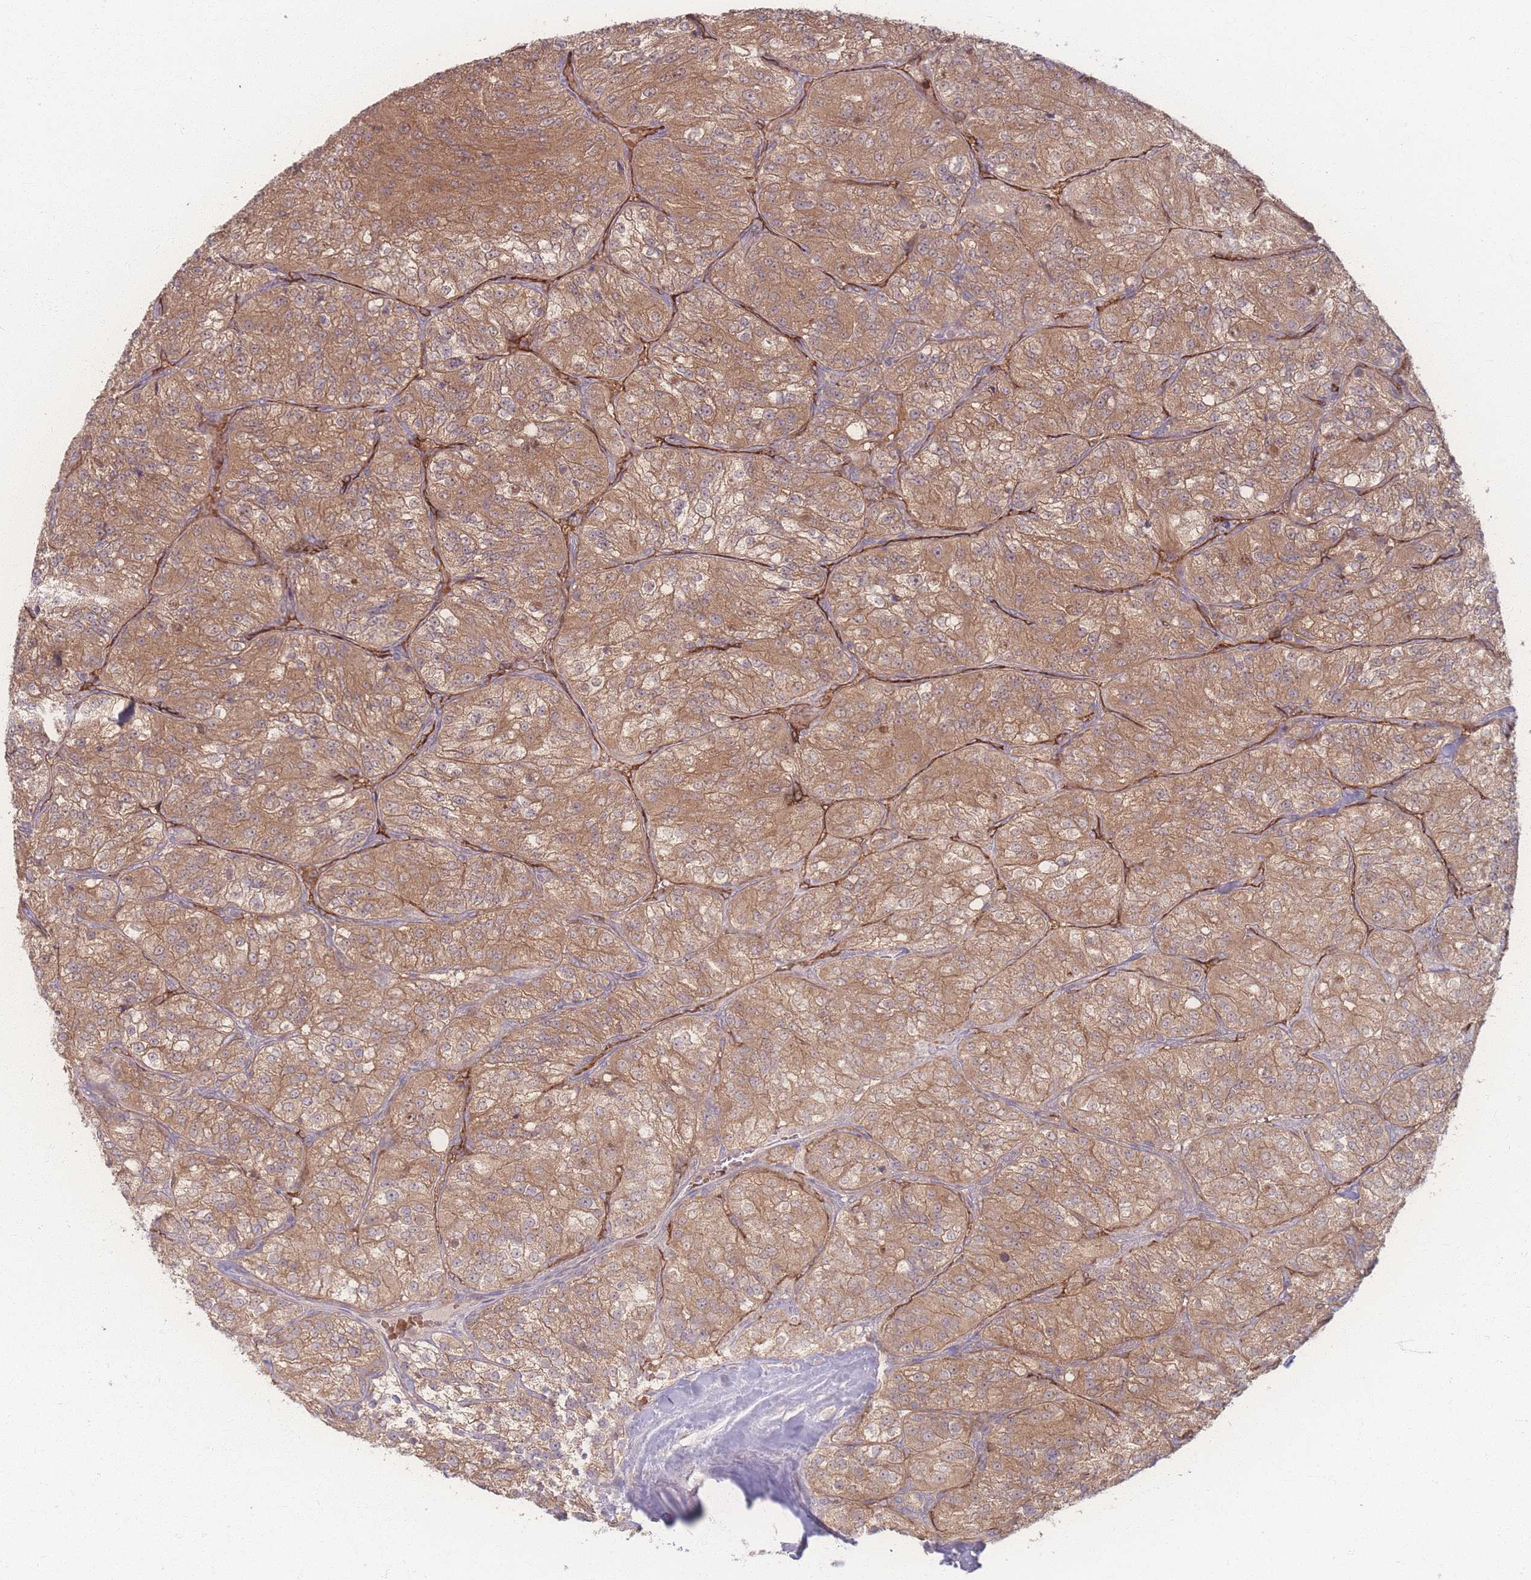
{"staining": {"intensity": "moderate", "quantity": ">75%", "location": "cytoplasmic/membranous"}, "tissue": "renal cancer", "cell_type": "Tumor cells", "image_type": "cancer", "snomed": [{"axis": "morphology", "description": "Adenocarcinoma, NOS"}, {"axis": "topography", "description": "Kidney"}], "caption": "Adenocarcinoma (renal) stained for a protein displays moderate cytoplasmic/membranous positivity in tumor cells.", "gene": "INSR", "patient": {"sex": "female", "age": 63}}